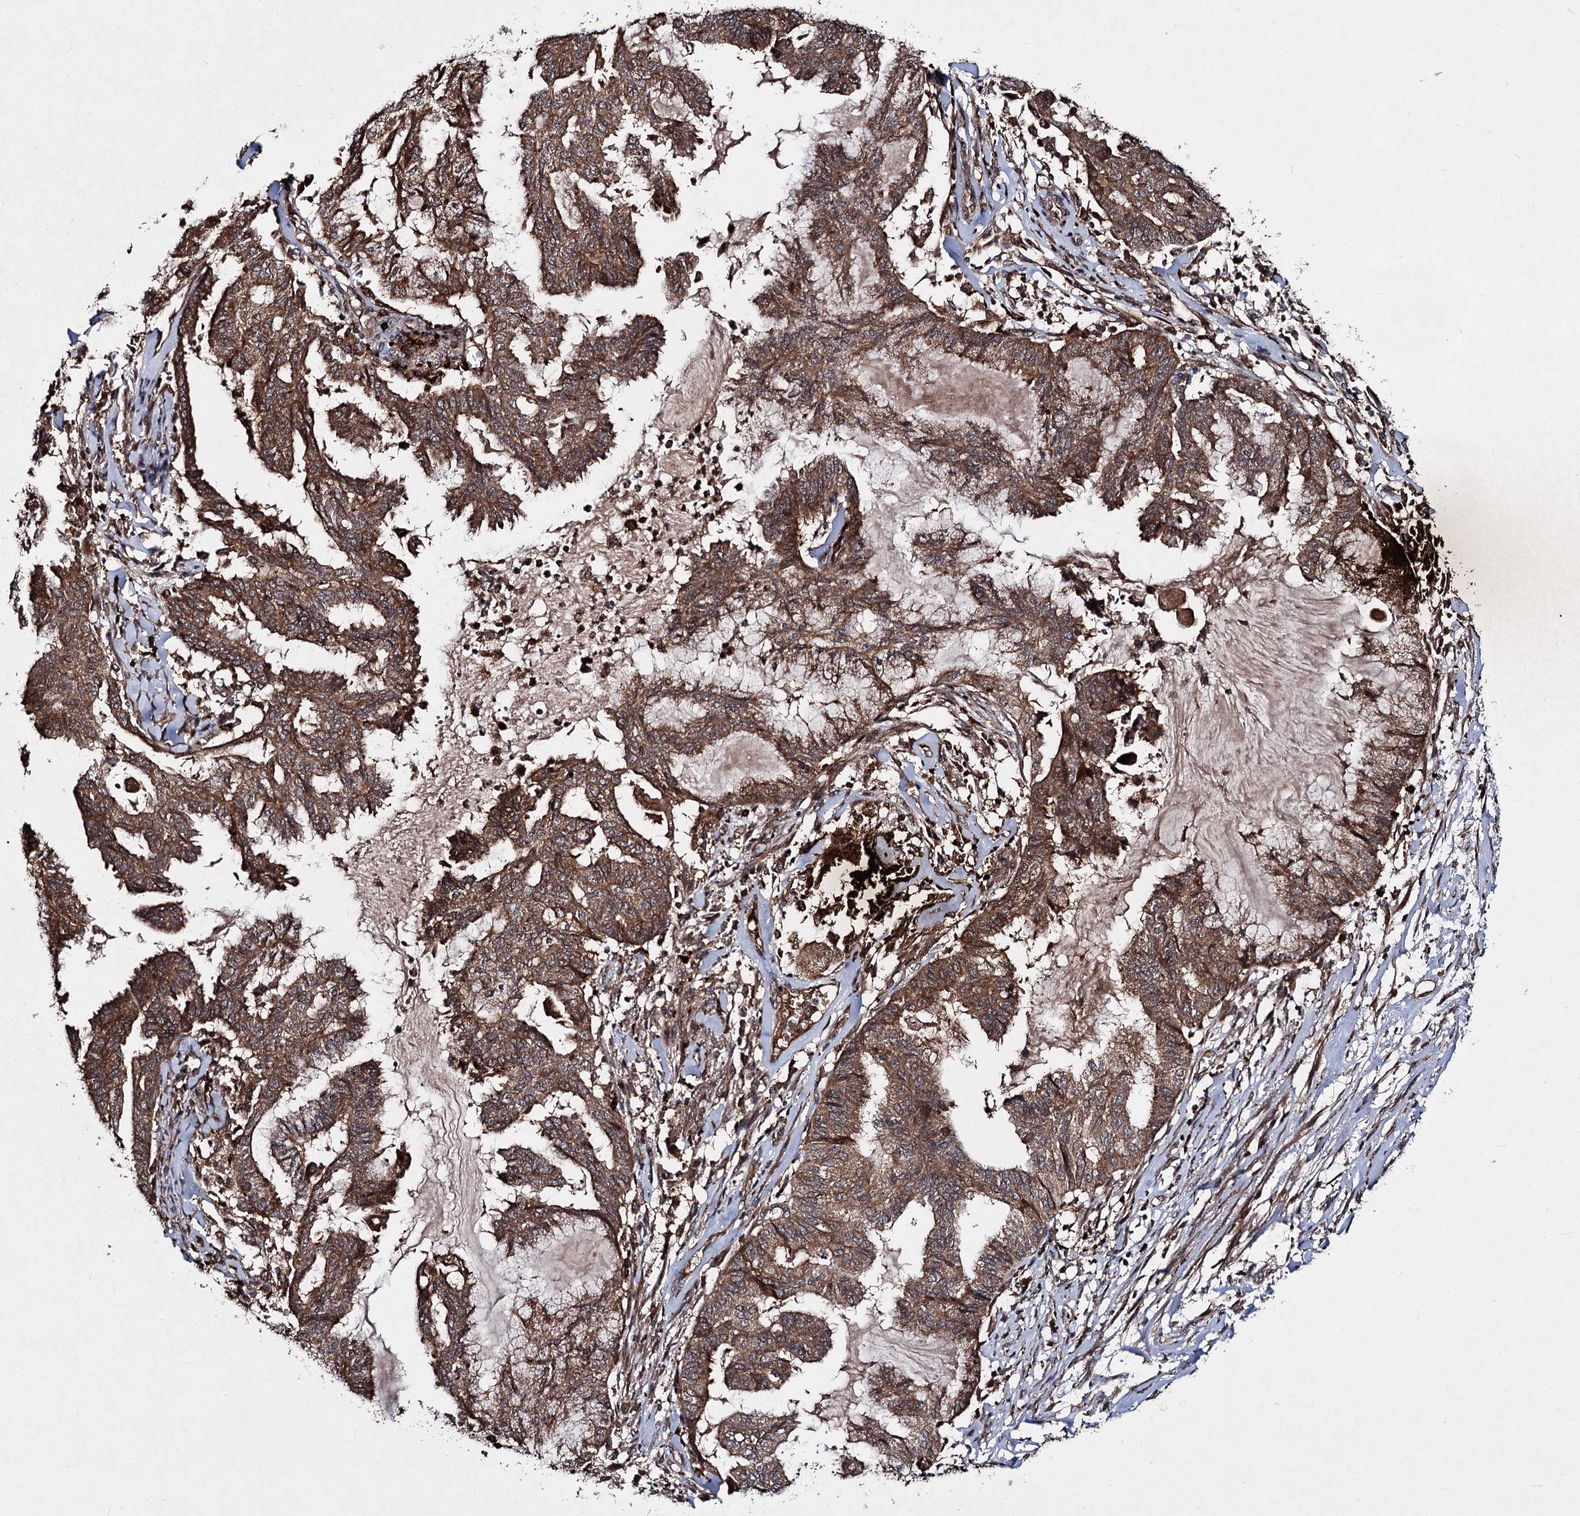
{"staining": {"intensity": "moderate", "quantity": ">75%", "location": "cytoplasmic/membranous"}, "tissue": "endometrial cancer", "cell_type": "Tumor cells", "image_type": "cancer", "snomed": [{"axis": "morphology", "description": "Adenocarcinoma, NOS"}, {"axis": "topography", "description": "Endometrium"}], "caption": "Endometrial cancer (adenocarcinoma) stained with a protein marker demonstrates moderate staining in tumor cells.", "gene": "BCL2L2", "patient": {"sex": "female", "age": 86}}